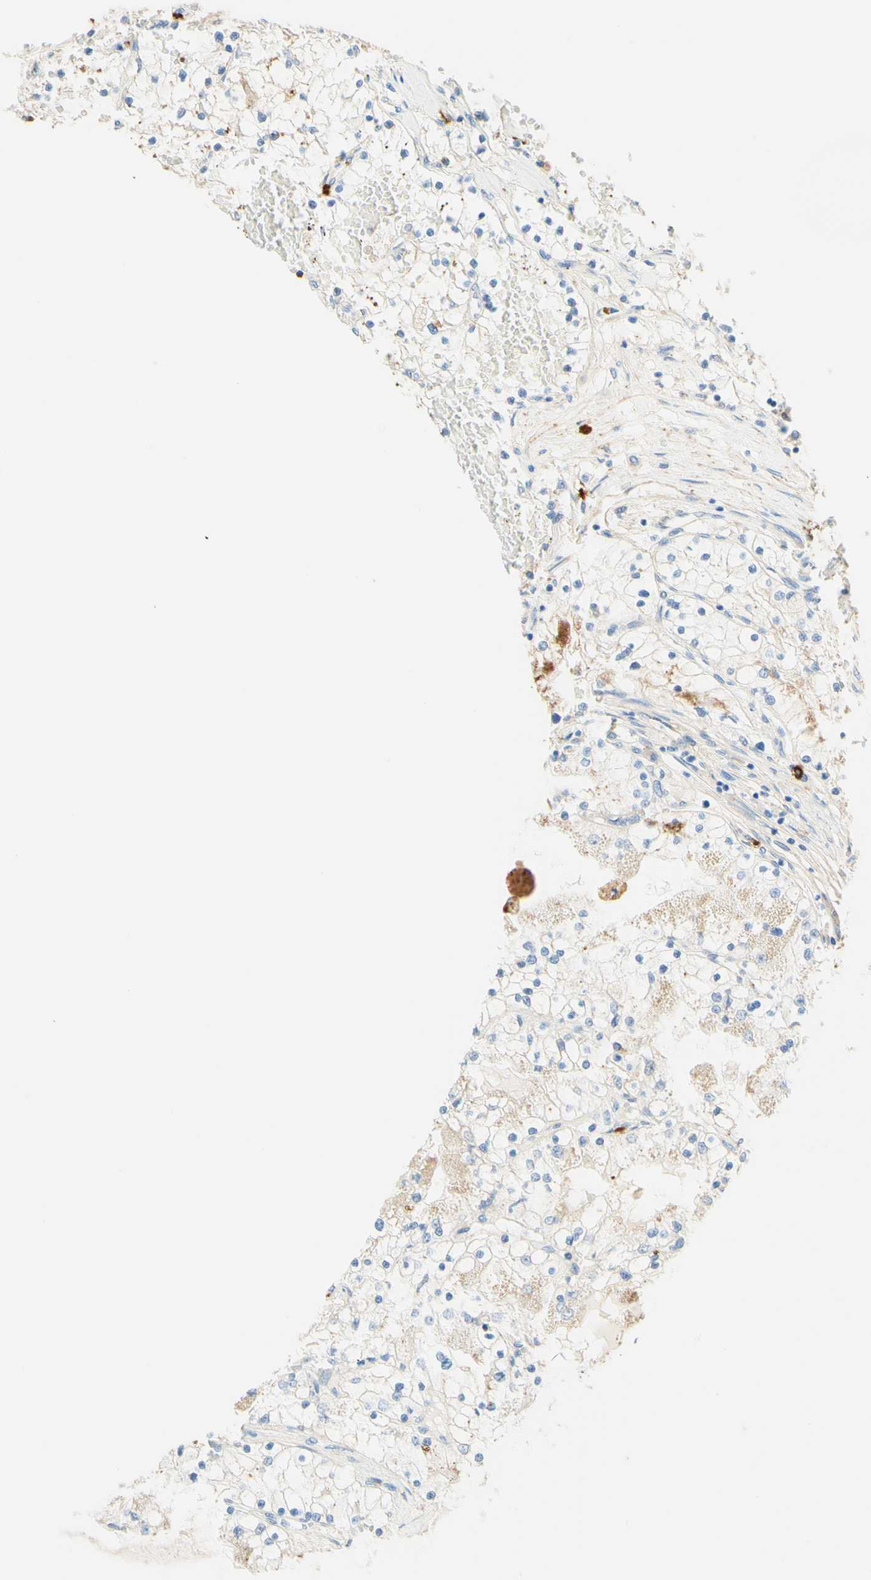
{"staining": {"intensity": "negative", "quantity": "none", "location": "none"}, "tissue": "renal cancer", "cell_type": "Tumor cells", "image_type": "cancer", "snomed": [{"axis": "morphology", "description": "Adenocarcinoma, NOS"}, {"axis": "topography", "description": "Kidney"}], "caption": "The immunohistochemistry (IHC) micrograph has no significant positivity in tumor cells of renal adenocarcinoma tissue. Nuclei are stained in blue.", "gene": "CD63", "patient": {"sex": "male", "age": 68}}